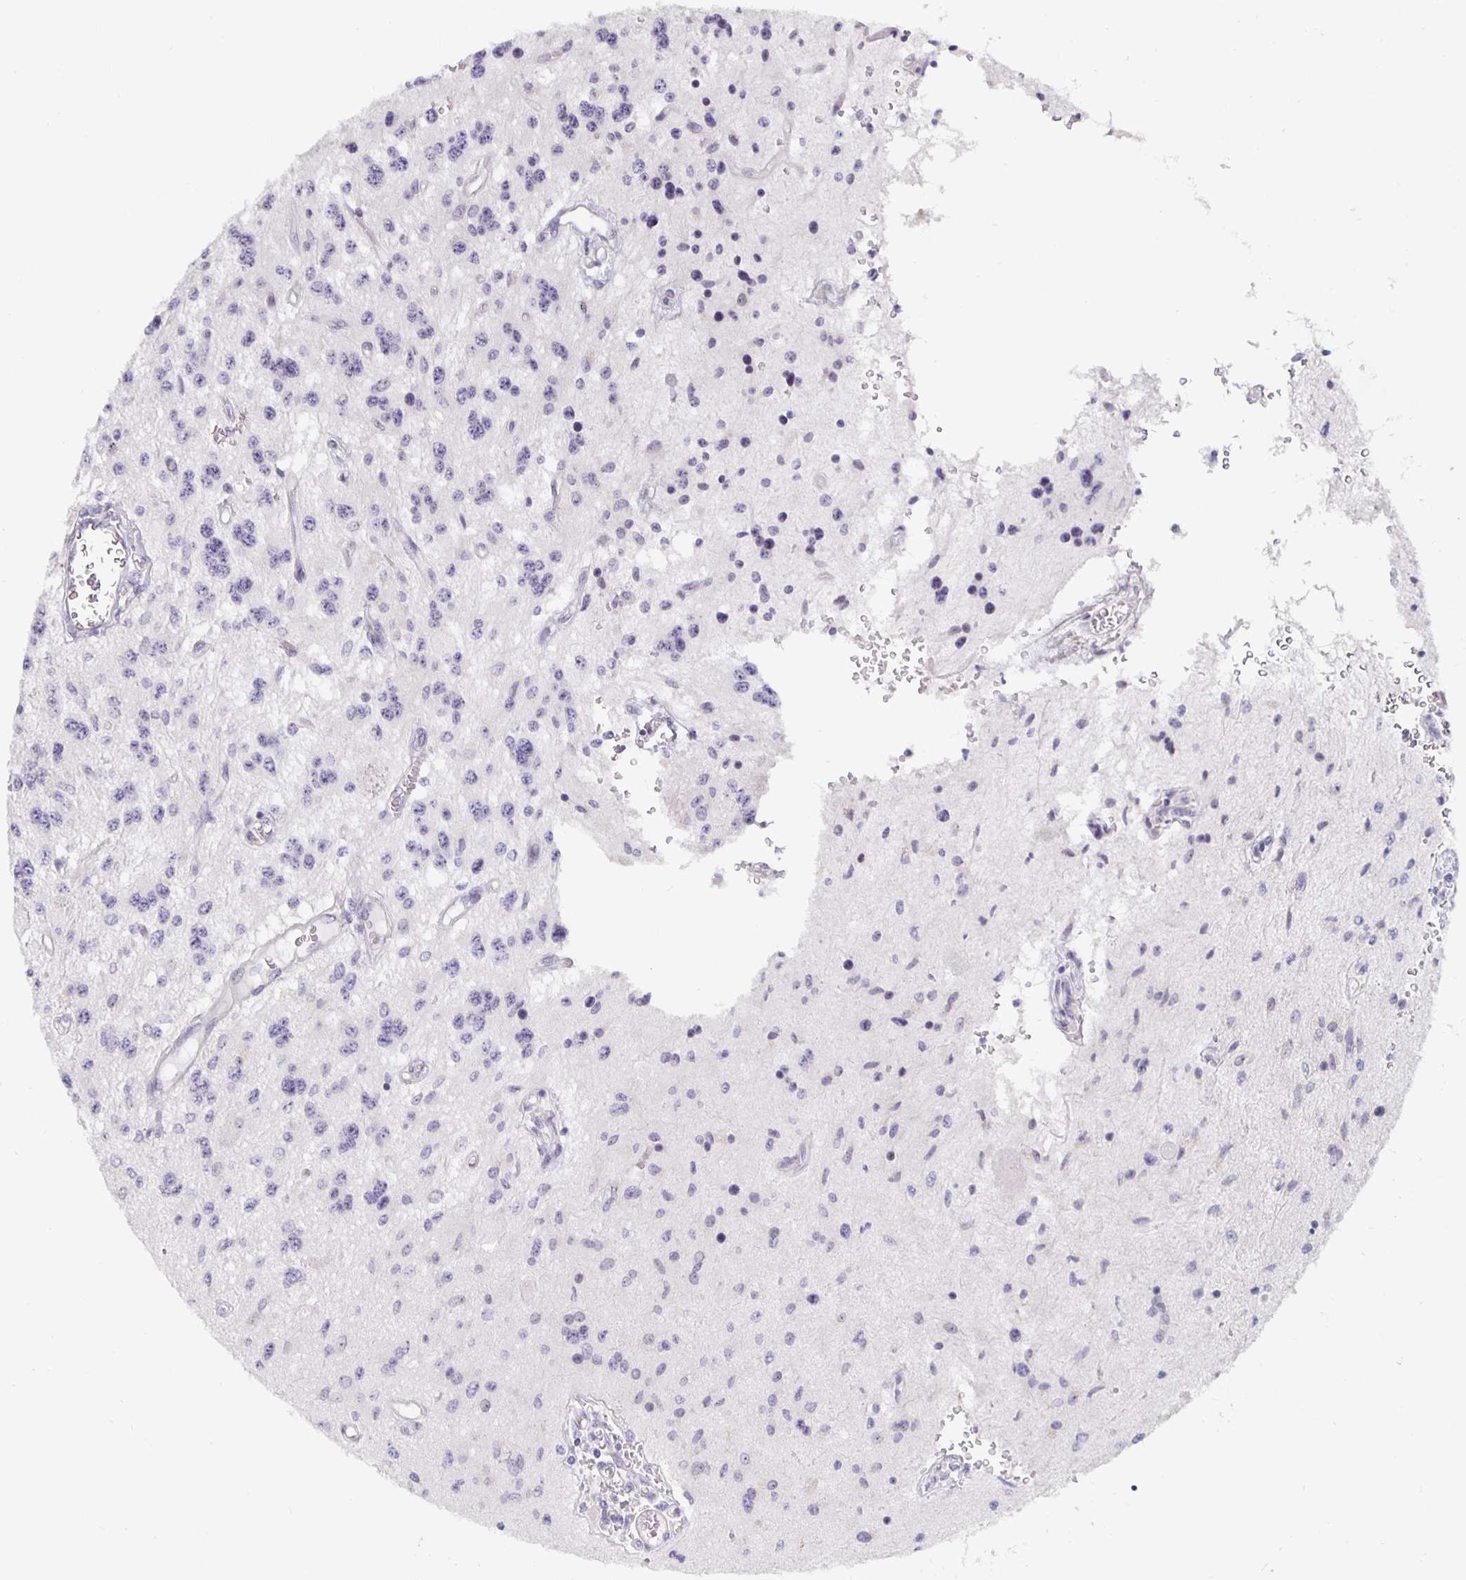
{"staining": {"intensity": "moderate", "quantity": "25%-75%", "location": "nuclear"}, "tissue": "glioma", "cell_type": "Tumor cells", "image_type": "cancer", "snomed": [{"axis": "morphology", "description": "Glioma, malignant, Low grade"}, {"axis": "topography", "description": "Cerebellum"}], "caption": "Immunohistochemical staining of glioma demonstrates medium levels of moderate nuclear protein staining in about 25%-75% of tumor cells. Using DAB (brown) and hematoxylin (blue) stains, captured at high magnification using brightfield microscopy.", "gene": "NUP85", "patient": {"sex": "female", "age": 14}}